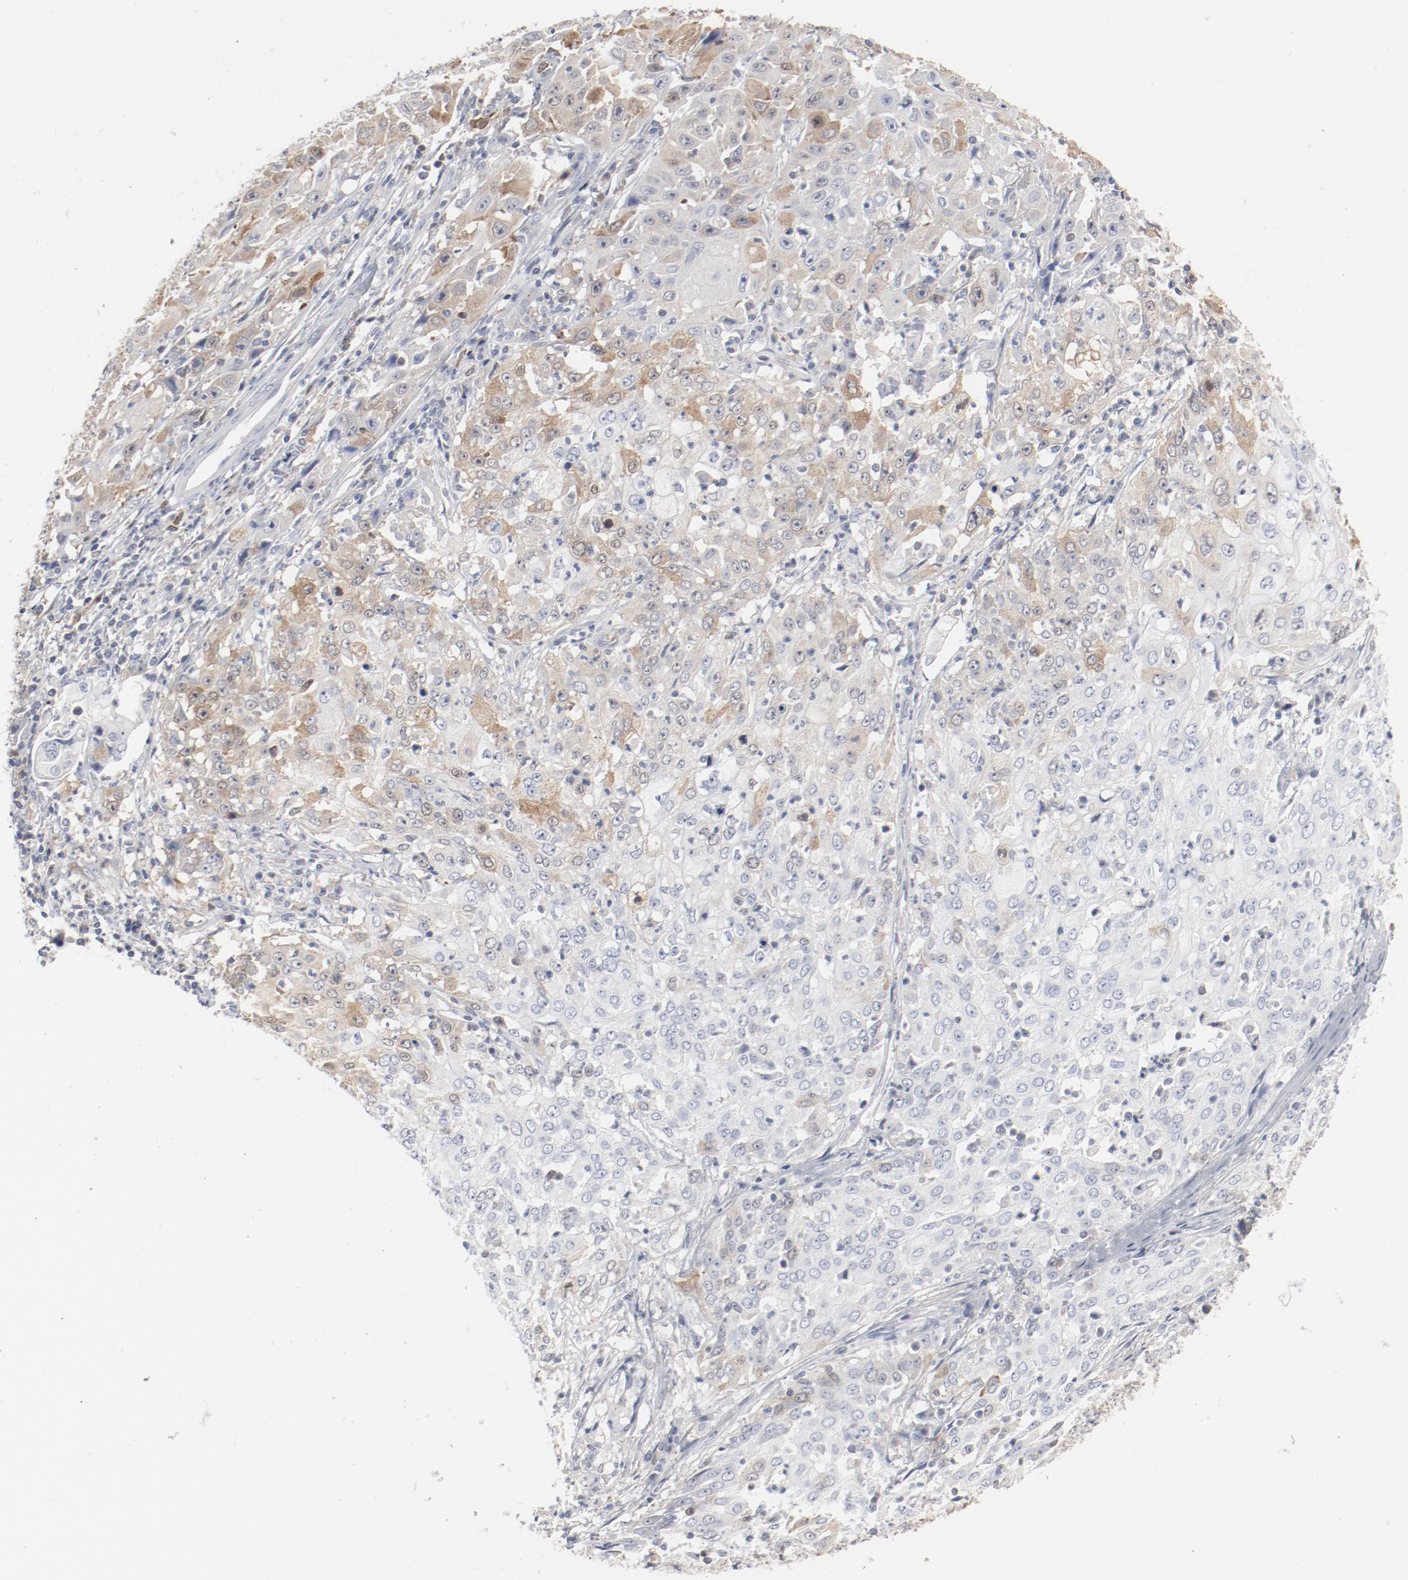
{"staining": {"intensity": "weak", "quantity": "25%-75%", "location": "cytoplasmic/membranous"}, "tissue": "cervical cancer", "cell_type": "Tumor cells", "image_type": "cancer", "snomed": [{"axis": "morphology", "description": "Squamous cell carcinoma, NOS"}, {"axis": "topography", "description": "Cervix"}], "caption": "Brown immunohistochemical staining in cervical cancer displays weak cytoplasmic/membranous expression in about 25%-75% of tumor cells.", "gene": "CDK1", "patient": {"sex": "female", "age": 39}}